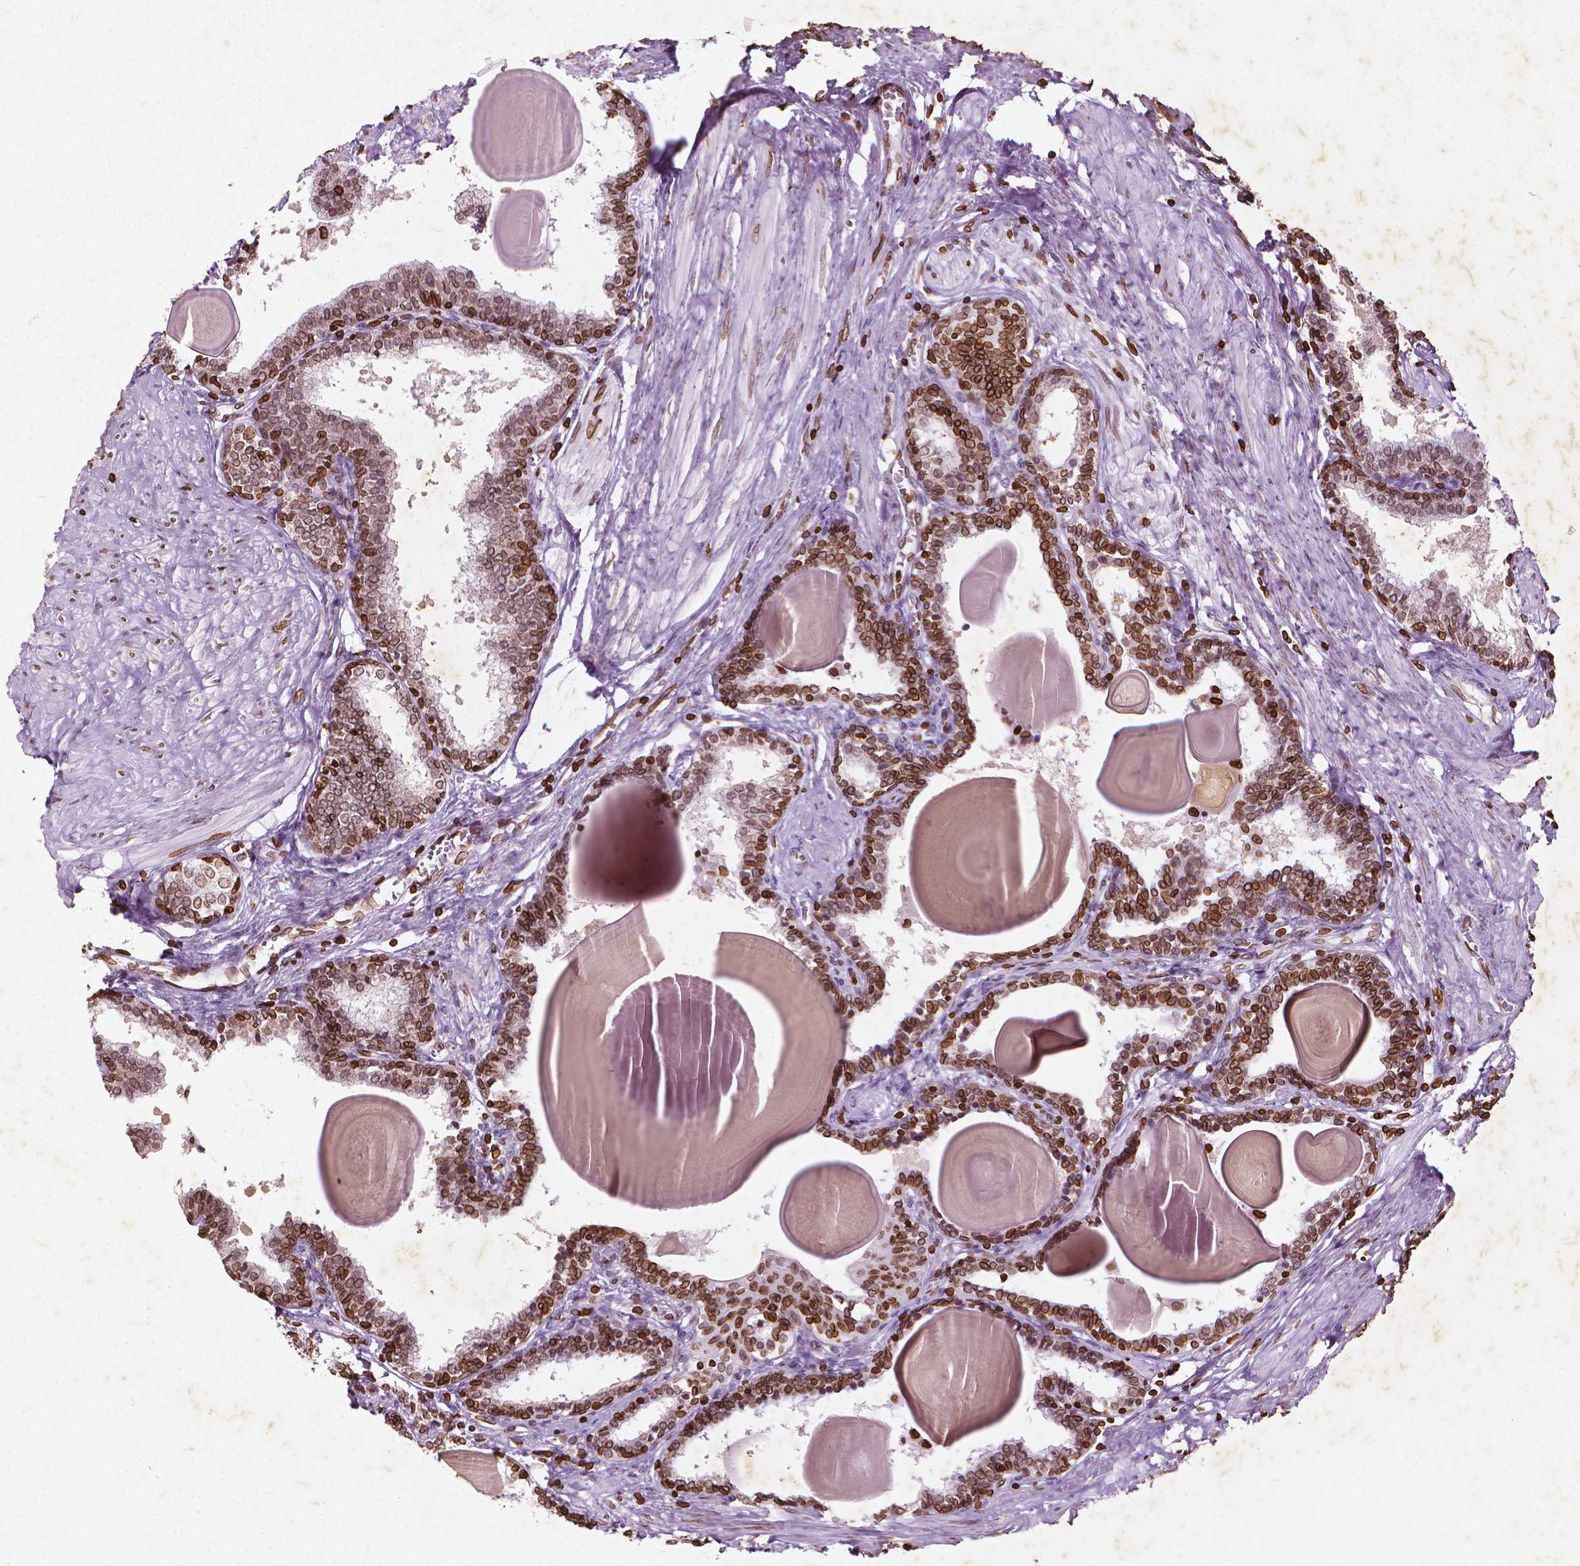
{"staining": {"intensity": "strong", "quantity": "<25%", "location": "cytoplasmic/membranous,nuclear"}, "tissue": "prostate", "cell_type": "Glandular cells", "image_type": "normal", "snomed": [{"axis": "morphology", "description": "Normal tissue, NOS"}, {"axis": "topography", "description": "Prostate"}], "caption": "IHC micrograph of benign human prostate stained for a protein (brown), which displays medium levels of strong cytoplasmic/membranous,nuclear expression in approximately <25% of glandular cells.", "gene": "LMNB1", "patient": {"sex": "male", "age": 55}}